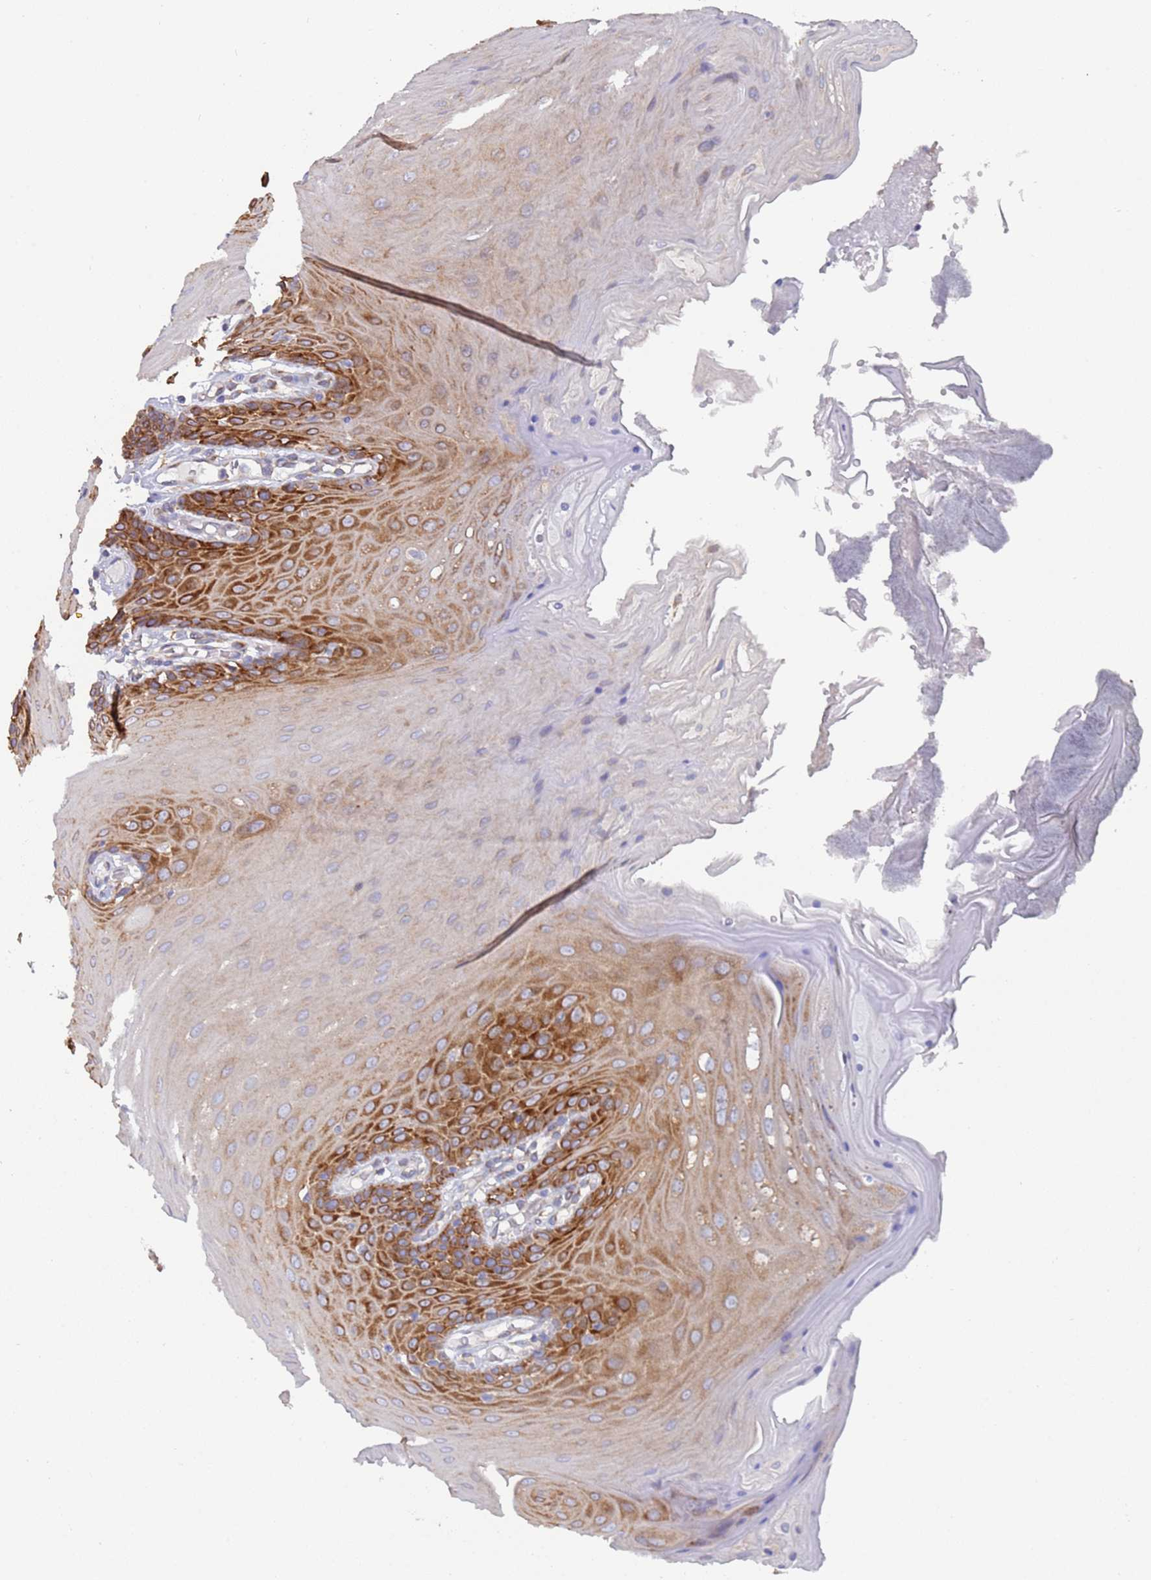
{"staining": {"intensity": "strong", "quantity": "25%-75%", "location": "cytoplasmic/membranous"}, "tissue": "oral mucosa", "cell_type": "Squamous epithelial cells", "image_type": "normal", "snomed": [{"axis": "morphology", "description": "Normal tissue, NOS"}, {"axis": "morphology", "description": "Squamous cell carcinoma, NOS"}, {"axis": "topography", "description": "Skeletal muscle"}, {"axis": "topography", "description": "Oral tissue"}, {"axis": "topography", "description": "Salivary gland"}, {"axis": "topography", "description": "Head-Neck"}], "caption": "Oral mucosa was stained to show a protein in brown. There is high levels of strong cytoplasmic/membranous expression in approximately 25%-75% of squamous epithelial cells.", "gene": "ENSG00000286098", "patient": {"sex": "male", "age": 54}}